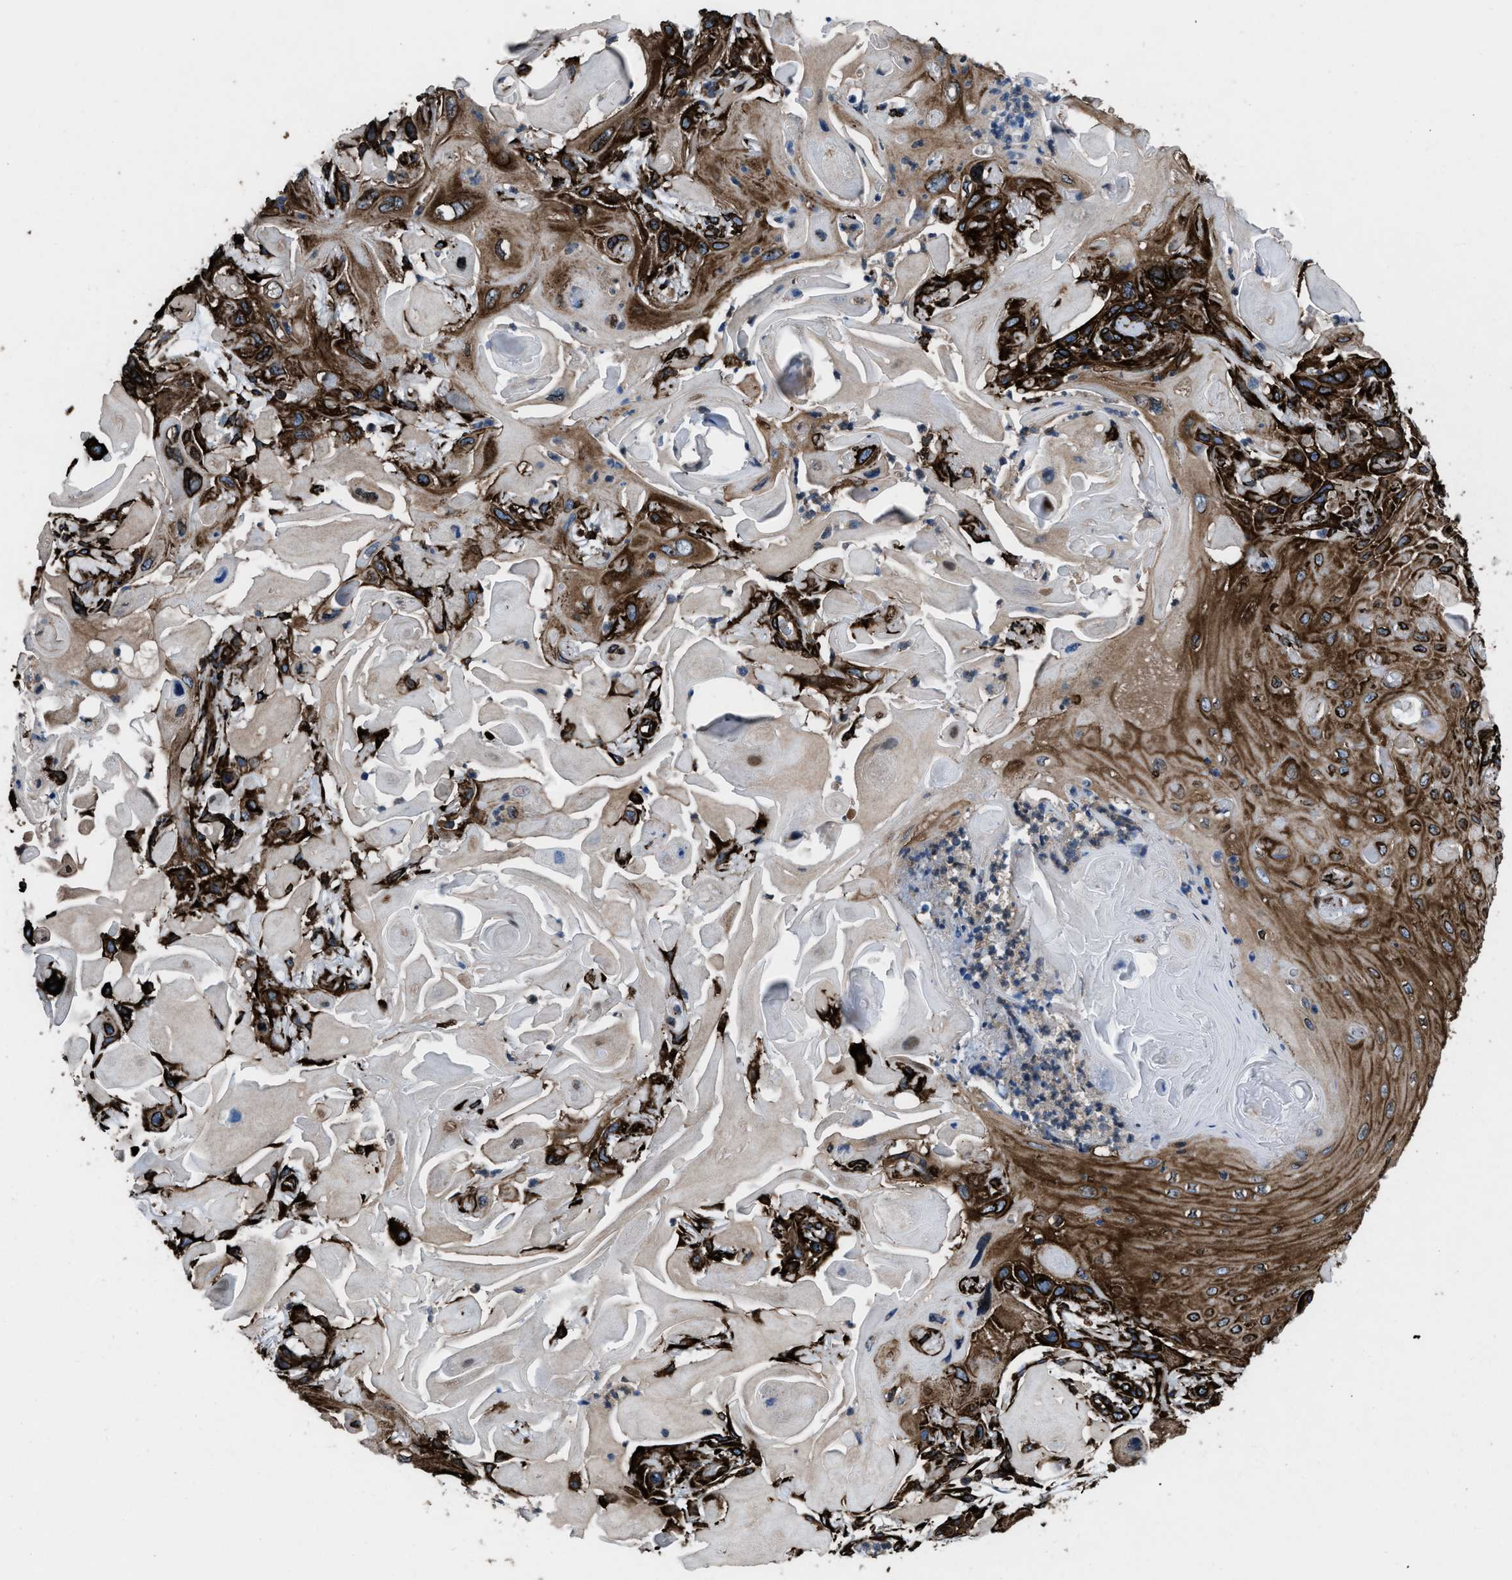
{"staining": {"intensity": "strong", "quantity": ">75%", "location": "cytoplasmic/membranous"}, "tissue": "skin cancer", "cell_type": "Tumor cells", "image_type": "cancer", "snomed": [{"axis": "morphology", "description": "Squamous cell carcinoma, NOS"}, {"axis": "topography", "description": "Skin"}], "caption": "Protein expression analysis of skin squamous cell carcinoma exhibits strong cytoplasmic/membranous positivity in about >75% of tumor cells. The staining is performed using DAB (3,3'-diaminobenzidine) brown chromogen to label protein expression. The nuclei are counter-stained blue using hematoxylin.", "gene": "CAPRIN1", "patient": {"sex": "female", "age": 77}}